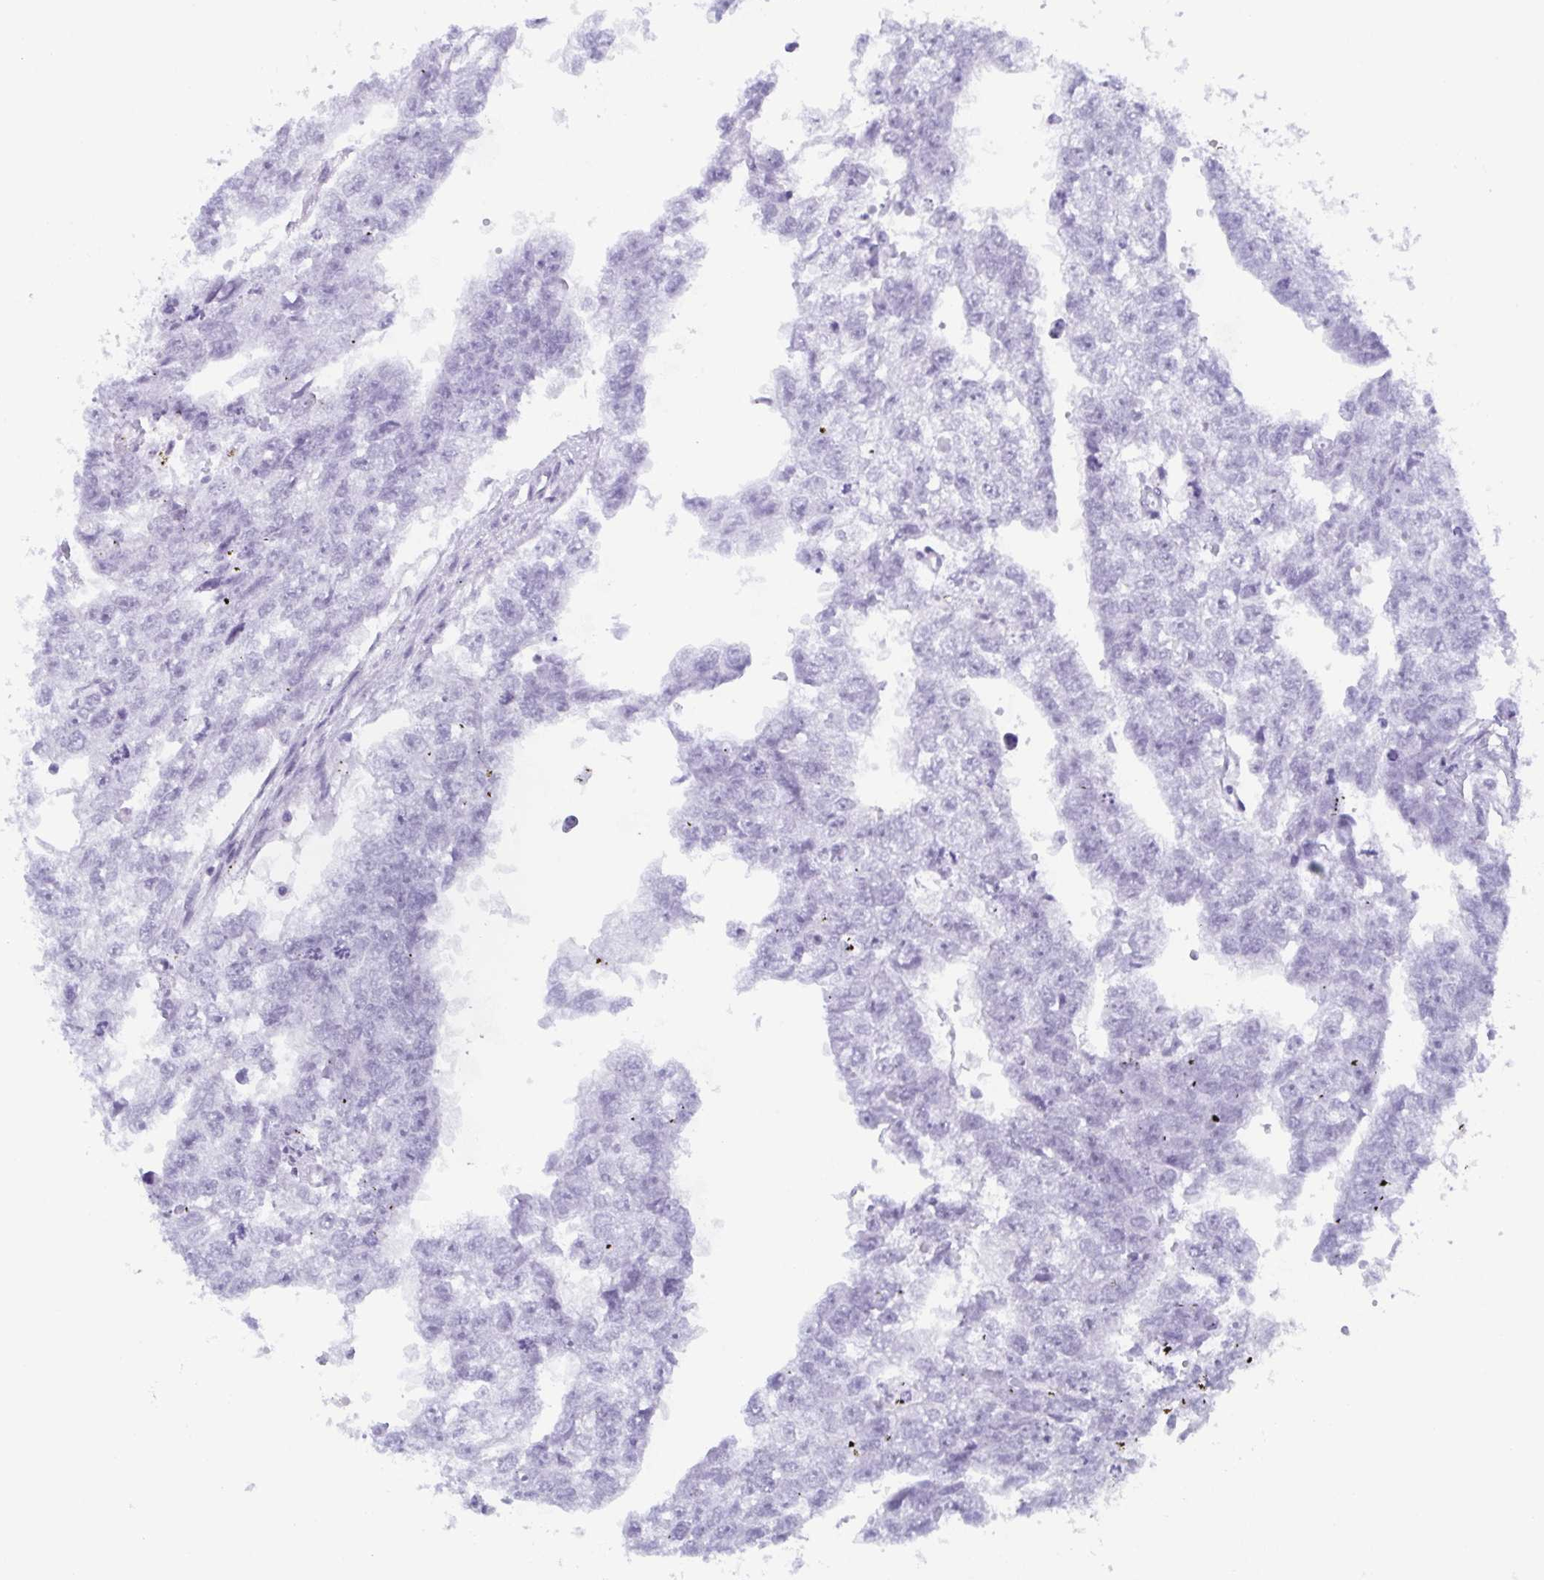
{"staining": {"intensity": "negative", "quantity": "none", "location": "none"}, "tissue": "testis cancer", "cell_type": "Tumor cells", "image_type": "cancer", "snomed": [{"axis": "morphology", "description": "Carcinoma, Embryonal, NOS"}, {"axis": "morphology", "description": "Teratoma, malignant, NOS"}, {"axis": "topography", "description": "Testis"}], "caption": "This is an immunohistochemistry (IHC) histopathology image of testis cancer (embryonal carcinoma). There is no expression in tumor cells.", "gene": "ZFP64", "patient": {"sex": "male", "age": 44}}